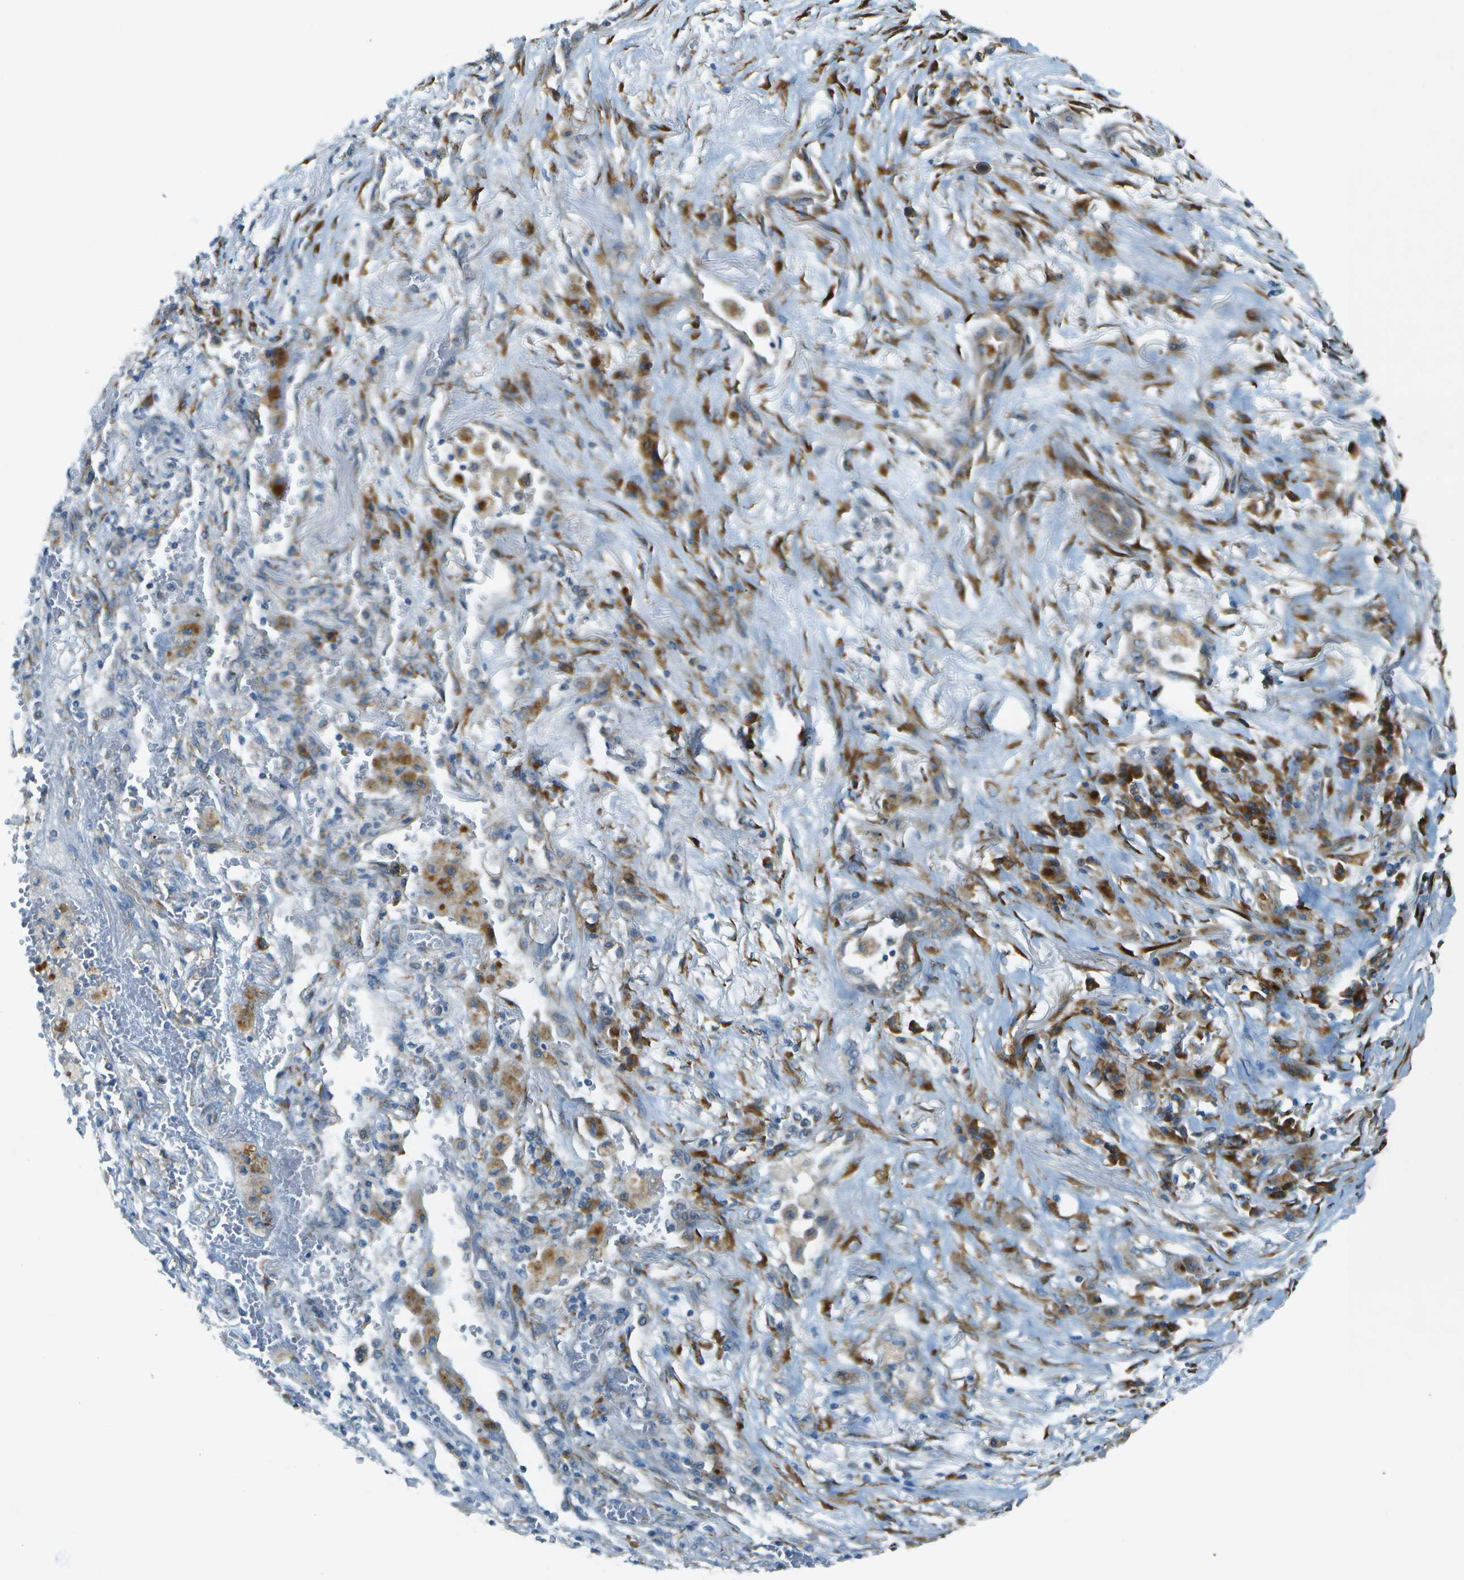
{"staining": {"intensity": "moderate", "quantity": ">75%", "location": "cytoplasmic/membranous"}, "tissue": "lung cancer", "cell_type": "Tumor cells", "image_type": "cancer", "snomed": [{"axis": "morphology", "description": "Squamous cell carcinoma, NOS"}, {"axis": "topography", "description": "Lung"}], "caption": "A brown stain labels moderate cytoplasmic/membranous expression of a protein in human lung squamous cell carcinoma tumor cells.", "gene": "KCTD3", "patient": {"sex": "male", "age": 61}}